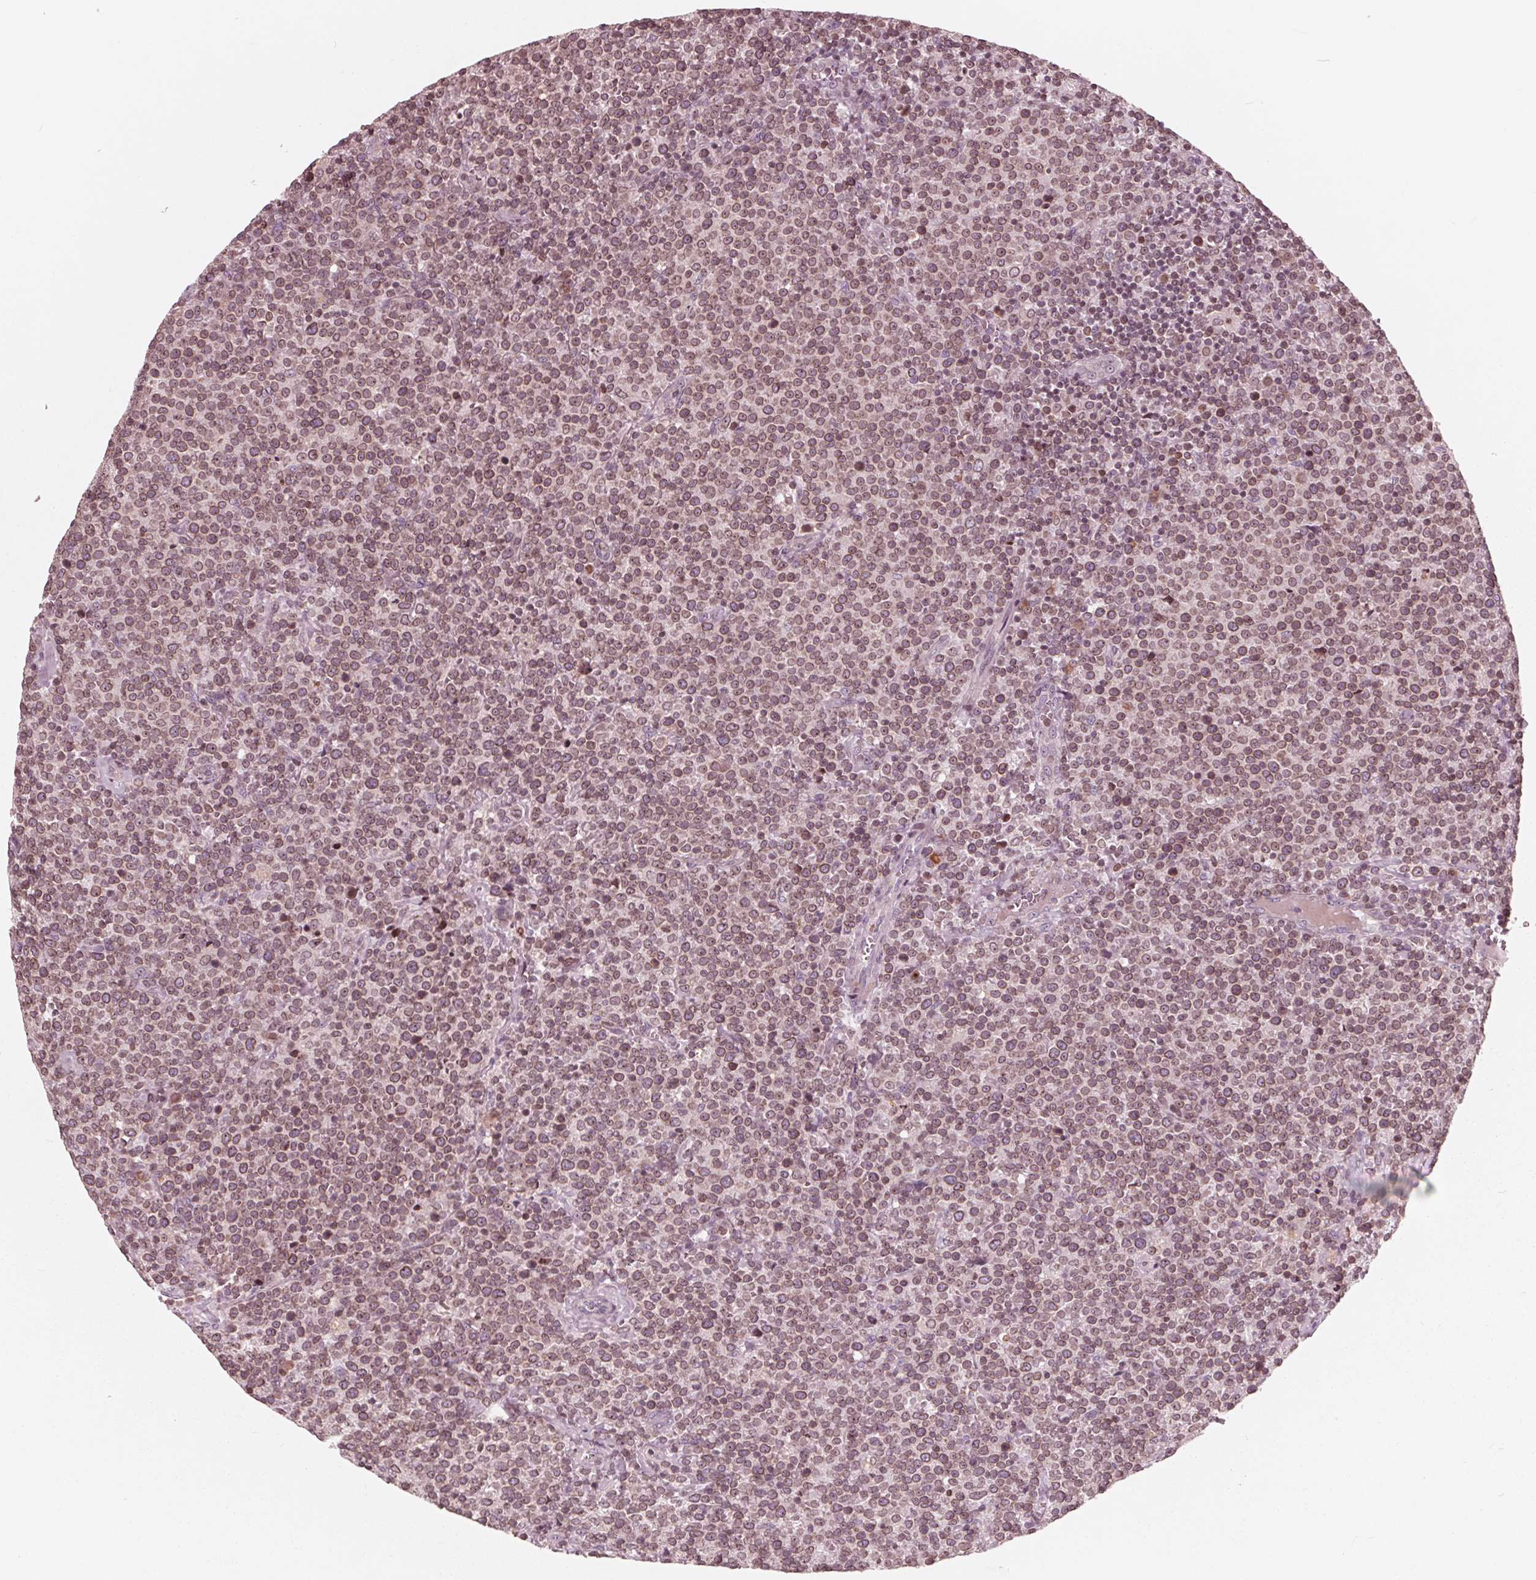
{"staining": {"intensity": "moderate", "quantity": ">75%", "location": "cytoplasmic/membranous,nuclear"}, "tissue": "lymphoma", "cell_type": "Tumor cells", "image_type": "cancer", "snomed": [{"axis": "morphology", "description": "Malignant lymphoma, non-Hodgkin's type, High grade"}, {"axis": "topography", "description": "Lymph node"}], "caption": "A micrograph showing moderate cytoplasmic/membranous and nuclear expression in approximately >75% of tumor cells in lymphoma, as visualized by brown immunohistochemical staining.", "gene": "NUP210", "patient": {"sex": "male", "age": 61}}